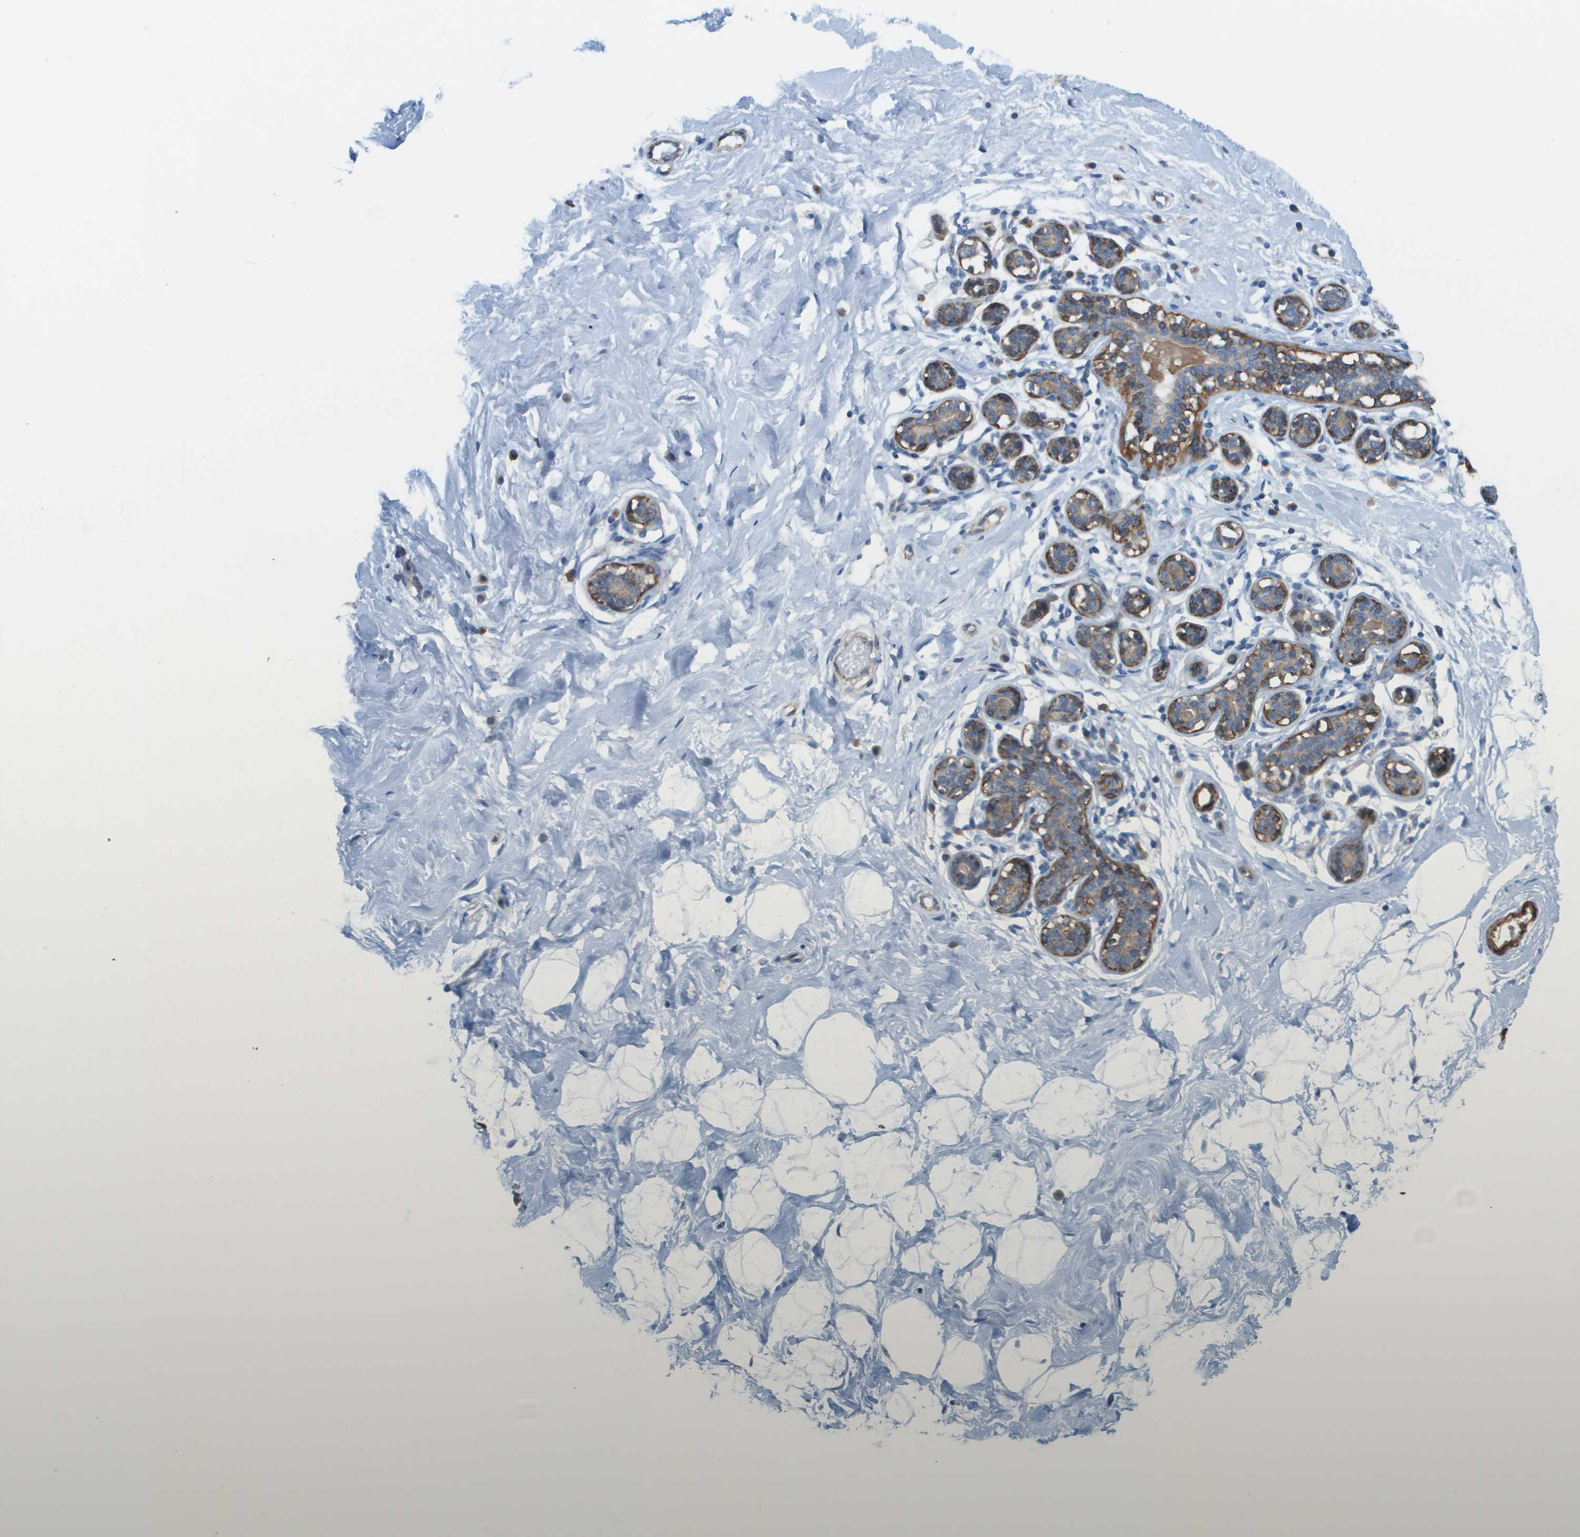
{"staining": {"intensity": "negative", "quantity": "none", "location": "none"}, "tissue": "breast", "cell_type": "Adipocytes", "image_type": "normal", "snomed": [{"axis": "morphology", "description": "Normal tissue, NOS"}, {"axis": "topography", "description": "Breast"}], "caption": "A photomicrograph of human breast is negative for staining in adipocytes. (DAB (3,3'-diaminobenzidine) immunohistochemistry (IHC) with hematoxylin counter stain).", "gene": "MYH11", "patient": {"sex": "female", "age": 23}}